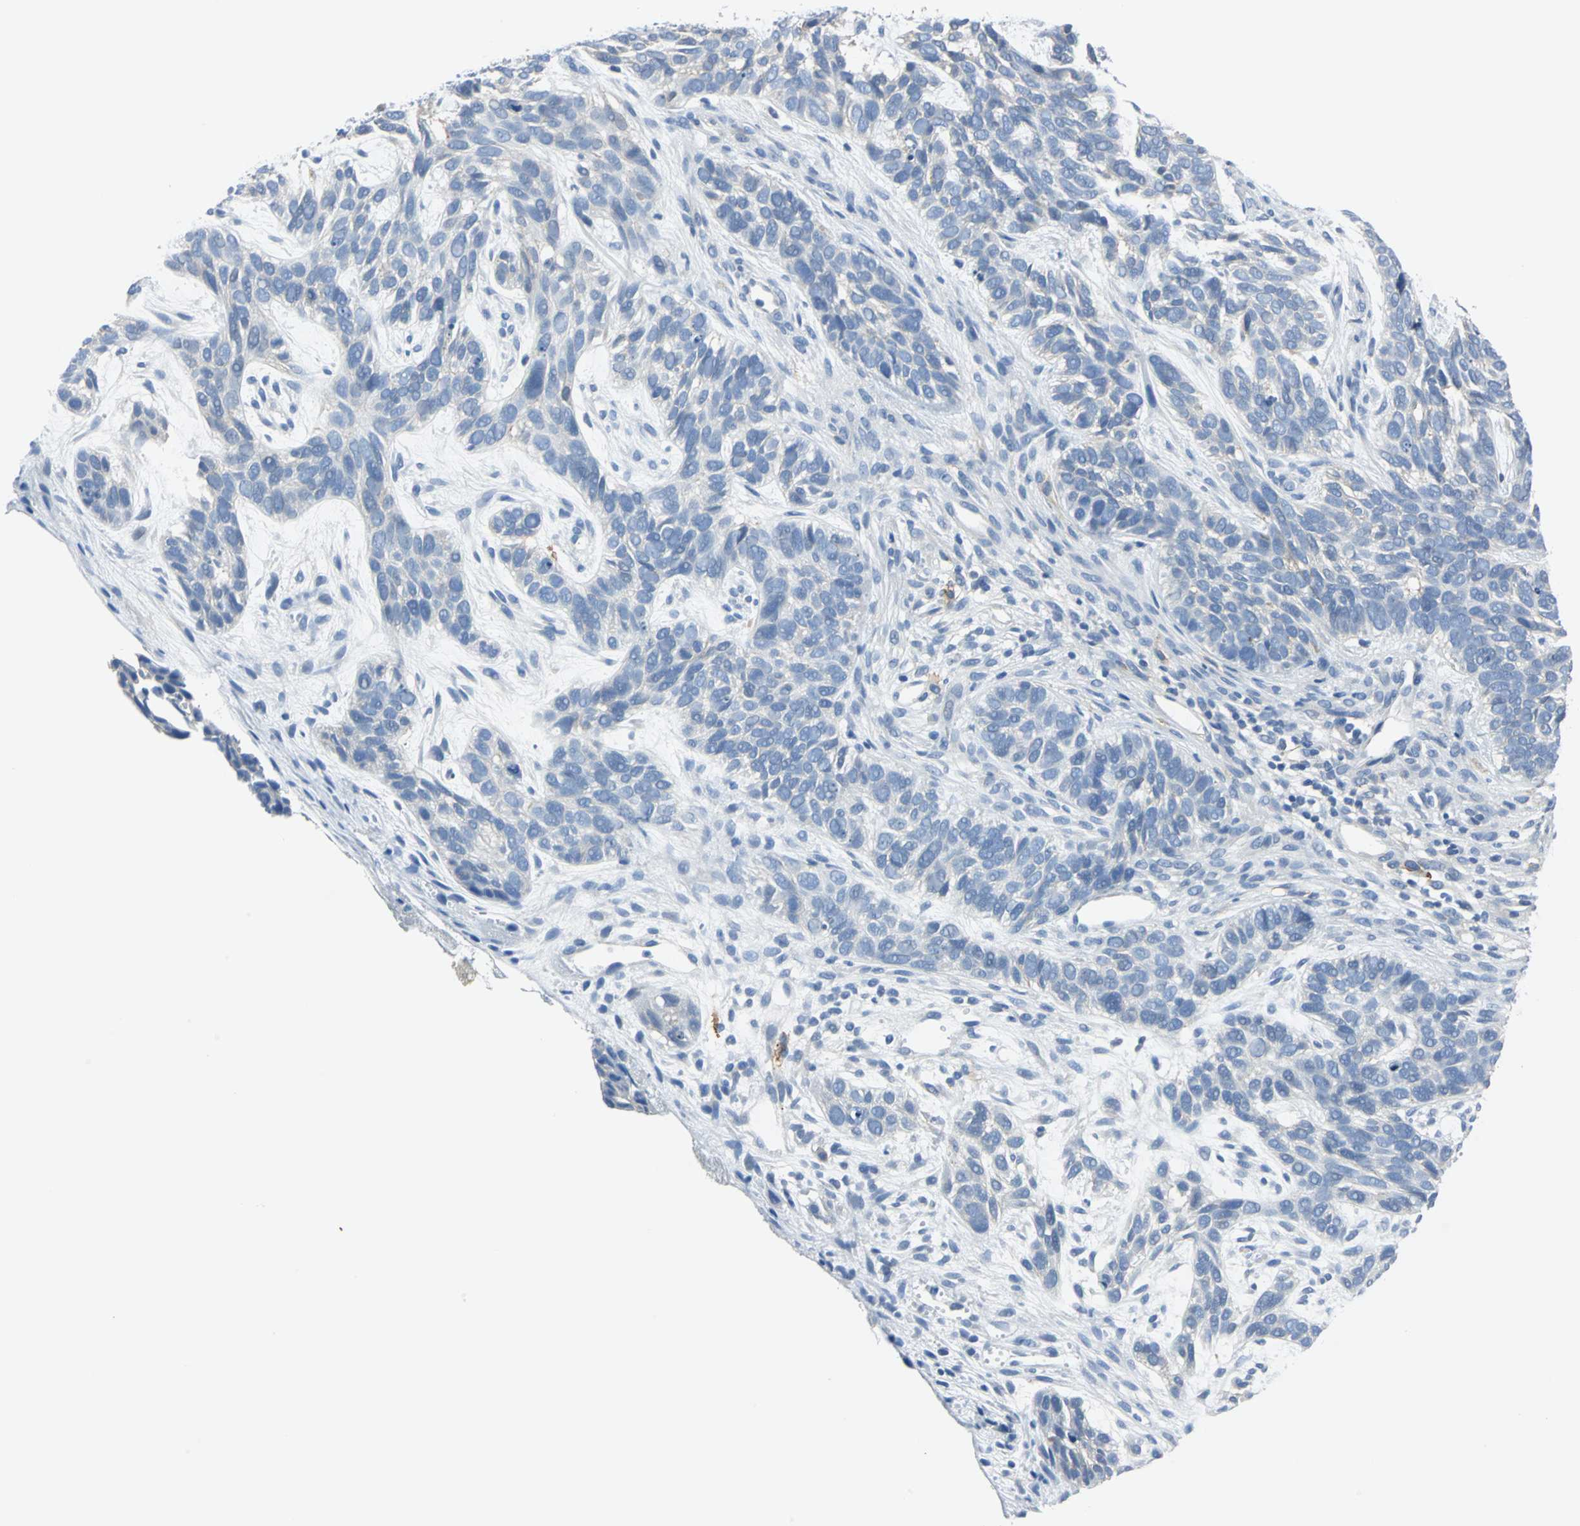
{"staining": {"intensity": "negative", "quantity": "none", "location": "none"}, "tissue": "skin cancer", "cell_type": "Tumor cells", "image_type": "cancer", "snomed": [{"axis": "morphology", "description": "Basal cell carcinoma"}, {"axis": "topography", "description": "Skin"}], "caption": "IHC of skin cancer demonstrates no expression in tumor cells.", "gene": "AKAP12", "patient": {"sex": "male", "age": 87}}